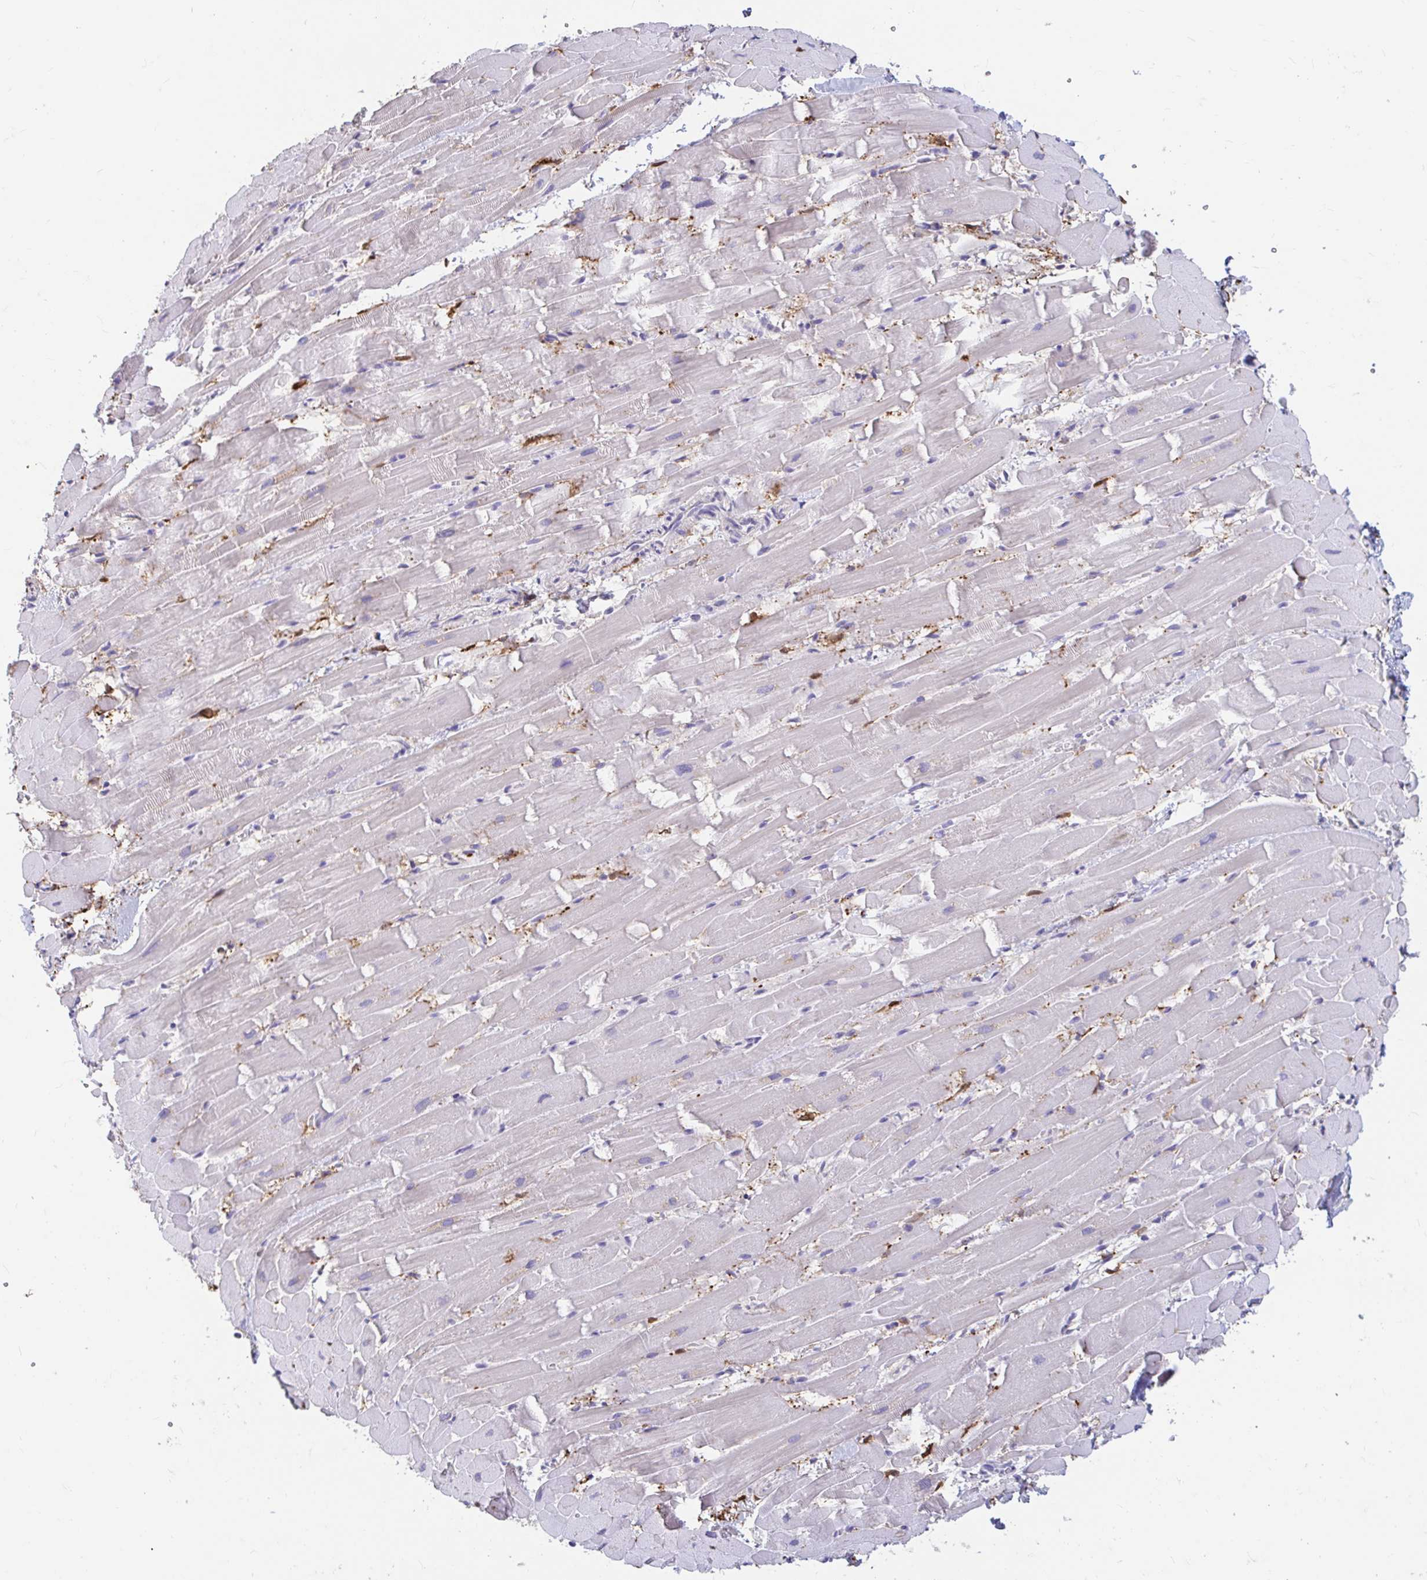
{"staining": {"intensity": "negative", "quantity": "none", "location": "none"}, "tissue": "heart muscle", "cell_type": "Cardiomyocytes", "image_type": "normal", "snomed": [{"axis": "morphology", "description": "Normal tissue, NOS"}, {"axis": "topography", "description": "Heart"}], "caption": "Heart muscle stained for a protein using immunohistochemistry shows no positivity cardiomyocytes.", "gene": "ADH1A", "patient": {"sex": "male", "age": 37}}